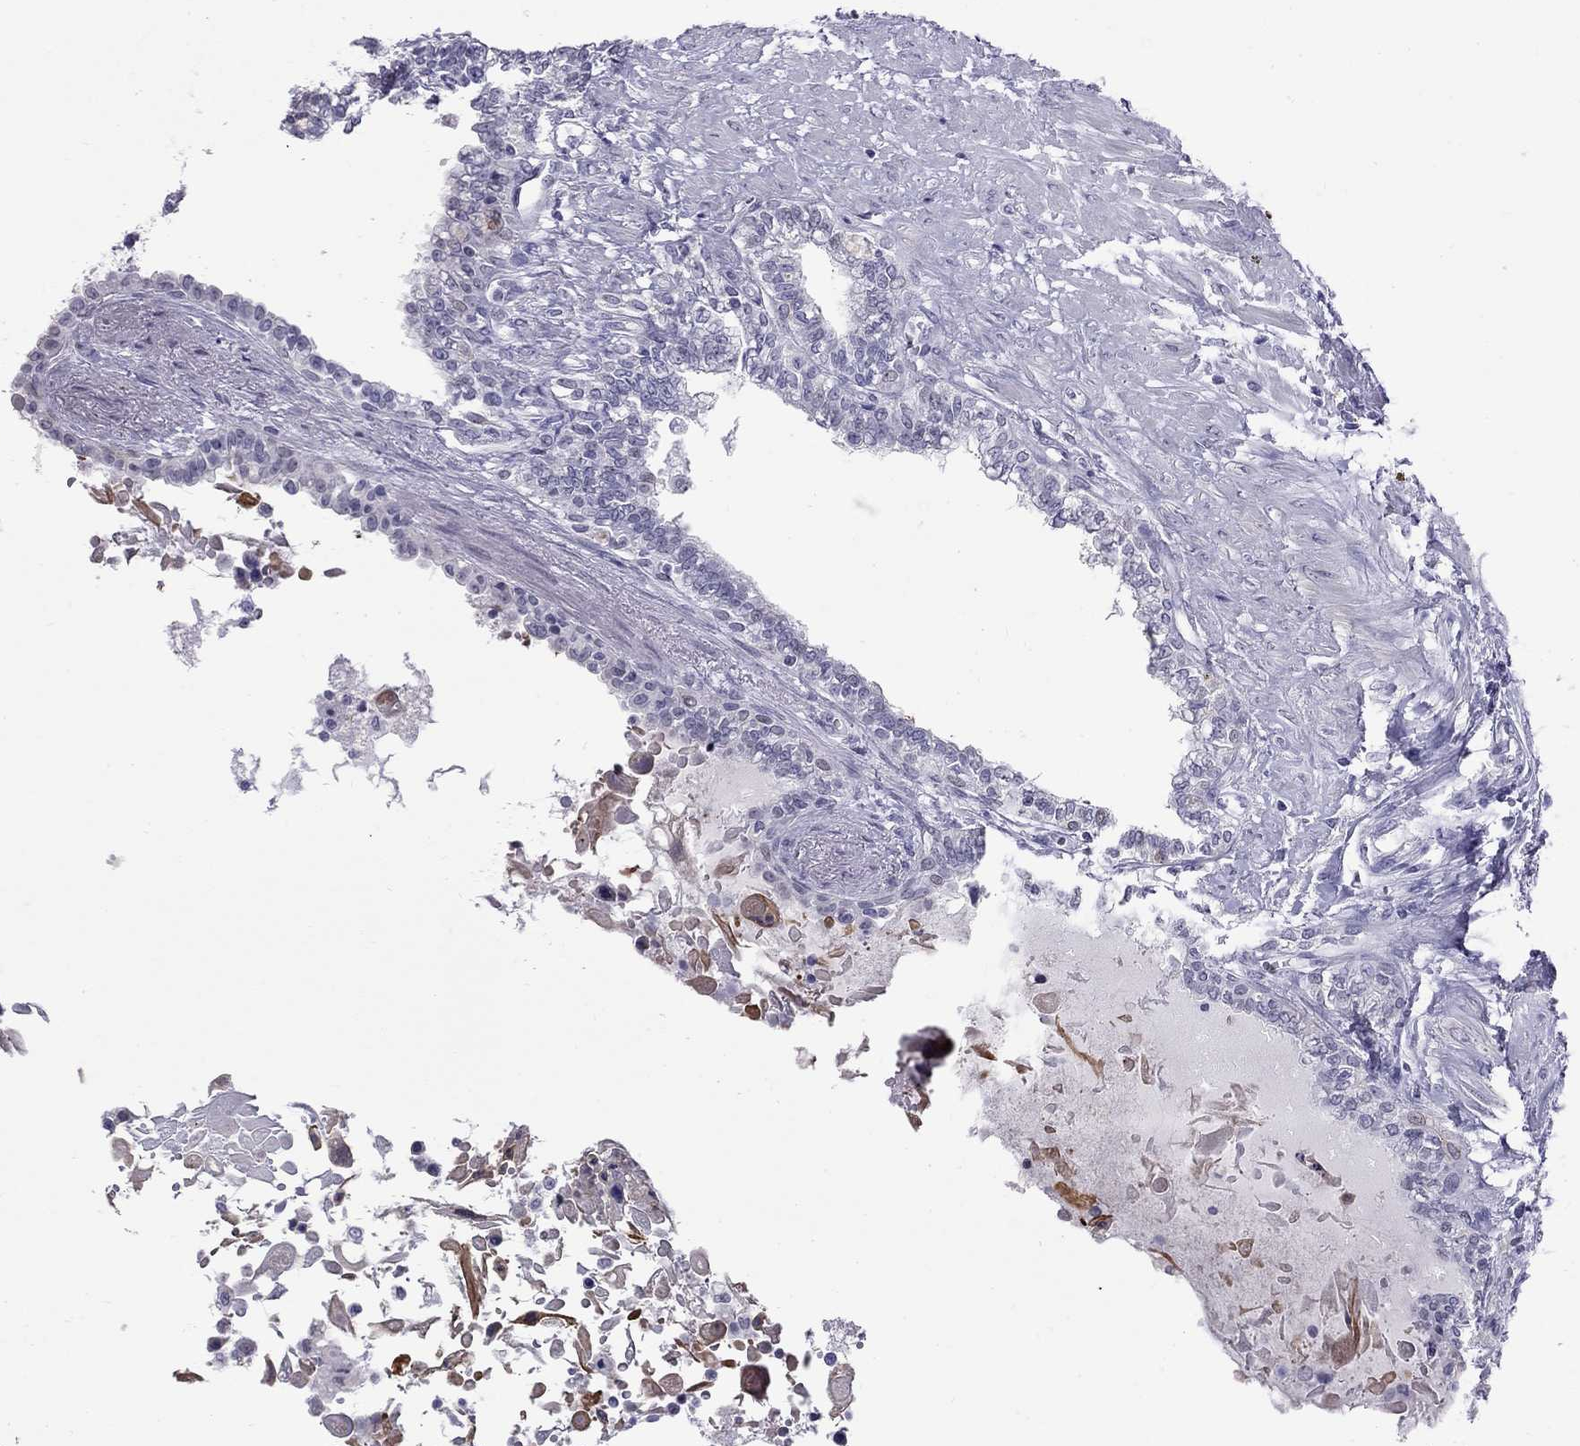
{"staining": {"intensity": "strong", "quantity": "25%-75%", "location": "cytoplasmic/membranous"}, "tissue": "seminal vesicle", "cell_type": "Glandular cells", "image_type": "normal", "snomed": [{"axis": "morphology", "description": "Normal tissue, NOS"}, {"axis": "morphology", "description": "Urothelial carcinoma, NOS"}, {"axis": "topography", "description": "Urinary bladder"}, {"axis": "topography", "description": "Seminal veicle"}], "caption": "Immunohistochemistry (DAB) staining of benign seminal vesicle shows strong cytoplasmic/membranous protein expression in approximately 25%-75% of glandular cells. (DAB (3,3'-diaminobenzidine) IHC with brightfield microscopy, high magnification).", "gene": "MUC15", "patient": {"sex": "male", "age": 76}}